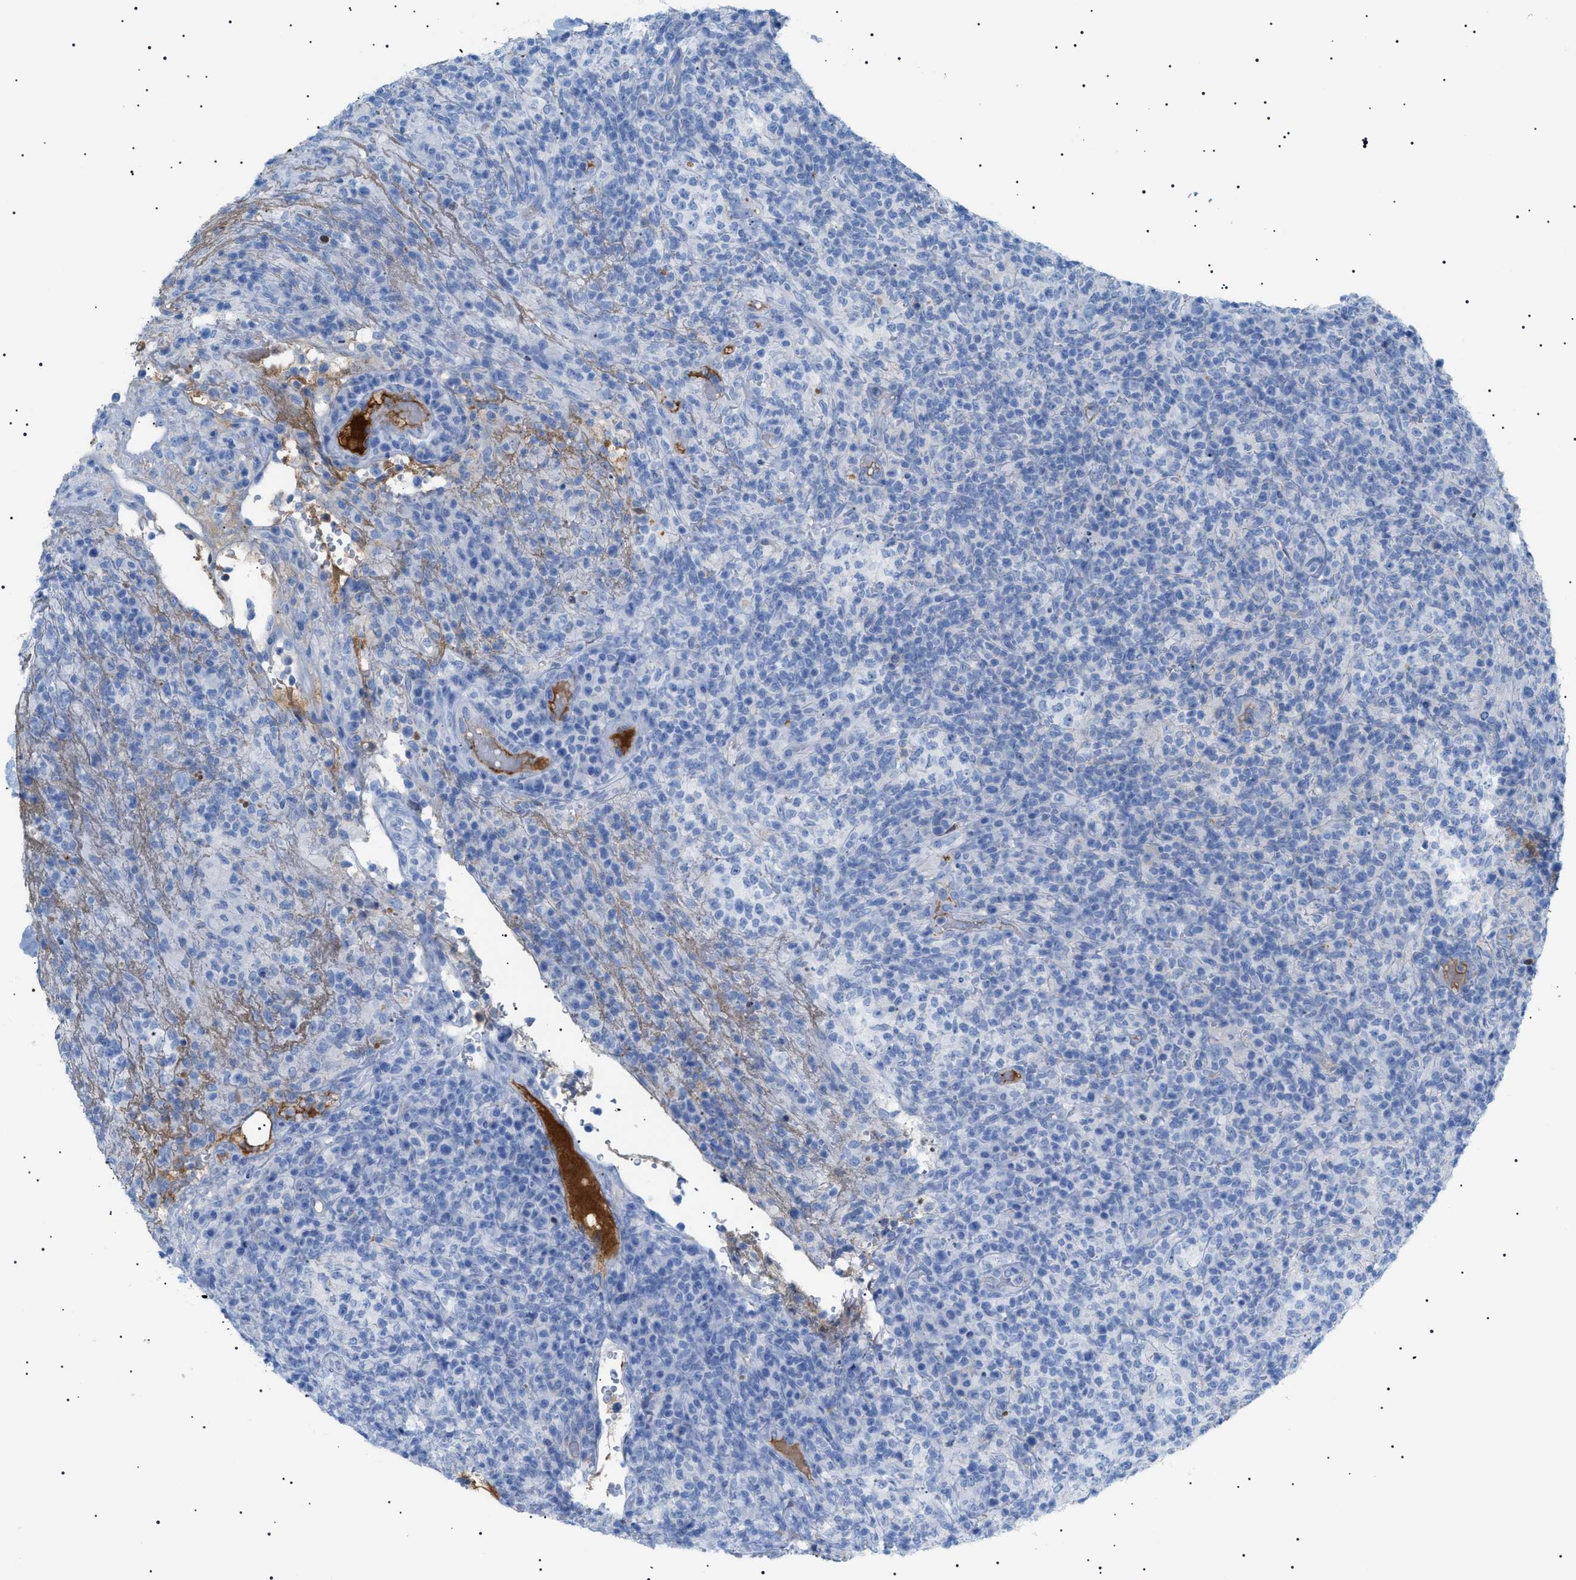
{"staining": {"intensity": "negative", "quantity": "none", "location": "none"}, "tissue": "lymphoma", "cell_type": "Tumor cells", "image_type": "cancer", "snomed": [{"axis": "morphology", "description": "Malignant lymphoma, non-Hodgkin's type, High grade"}, {"axis": "topography", "description": "Lymph node"}], "caption": "The image reveals no significant staining in tumor cells of high-grade malignant lymphoma, non-Hodgkin's type. (Stains: DAB immunohistochemistry (IHC) with hematoxylin counter stain, Microscopy: brightfield microscopy at high magnification).", "gene": "LPA", "patient": {"sex": "female", "age": 76}}